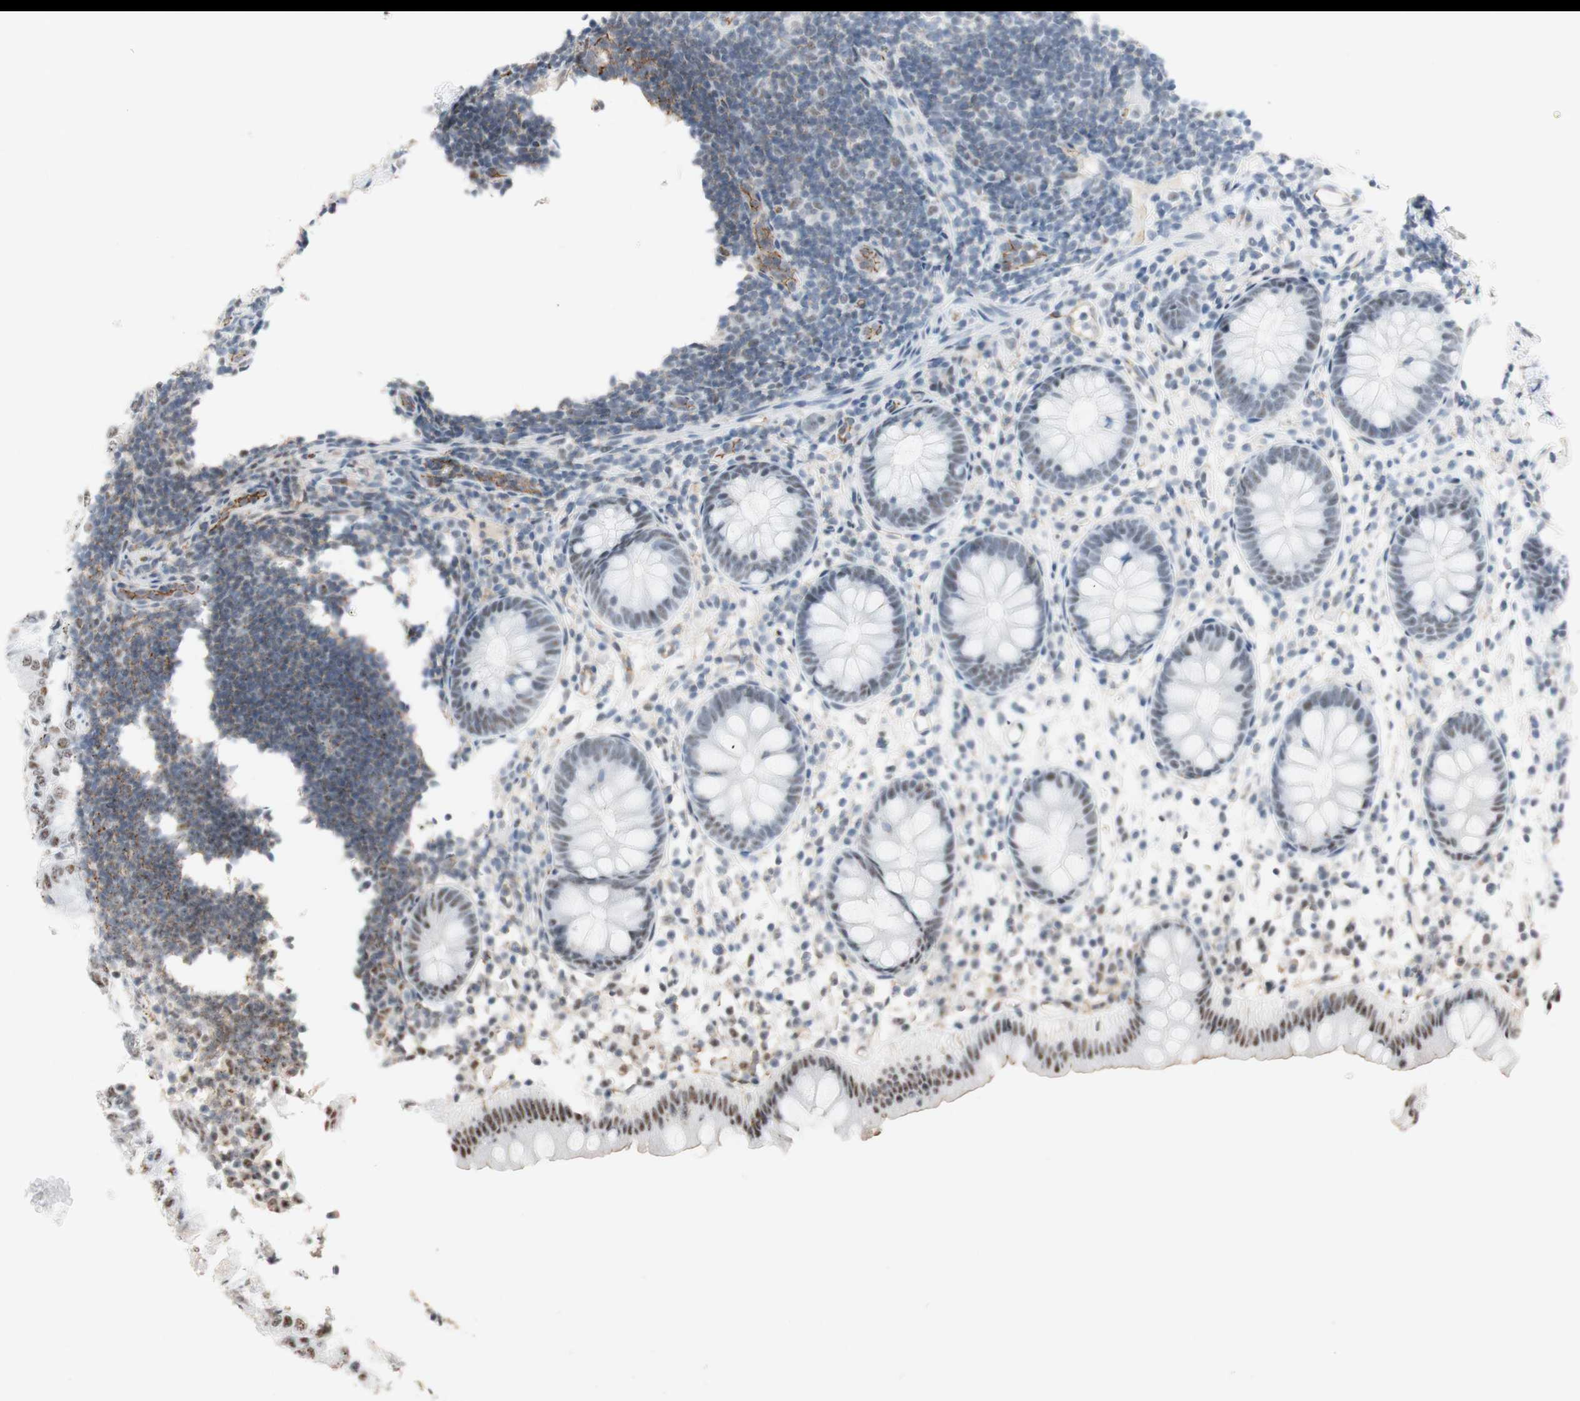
{"staining": {"intensity": "moderate", "quantity": "<25%", "location": "nuclear"}, "tissue": "appendix", "cell_type": "Glandular cells", "image_type": "normal", "snomed": [{"axis": "morphology", "description": "Normal tissue, NOS"}, {"axis": "topography", "description": "Appendix"}], "caption": "Human appendix stained for a protein (brown) shows moderate nuclear positive positivity in about <25% of glandular cells.", "gene": "SAP18", "patient": {"sex": "female", "age": 20}}